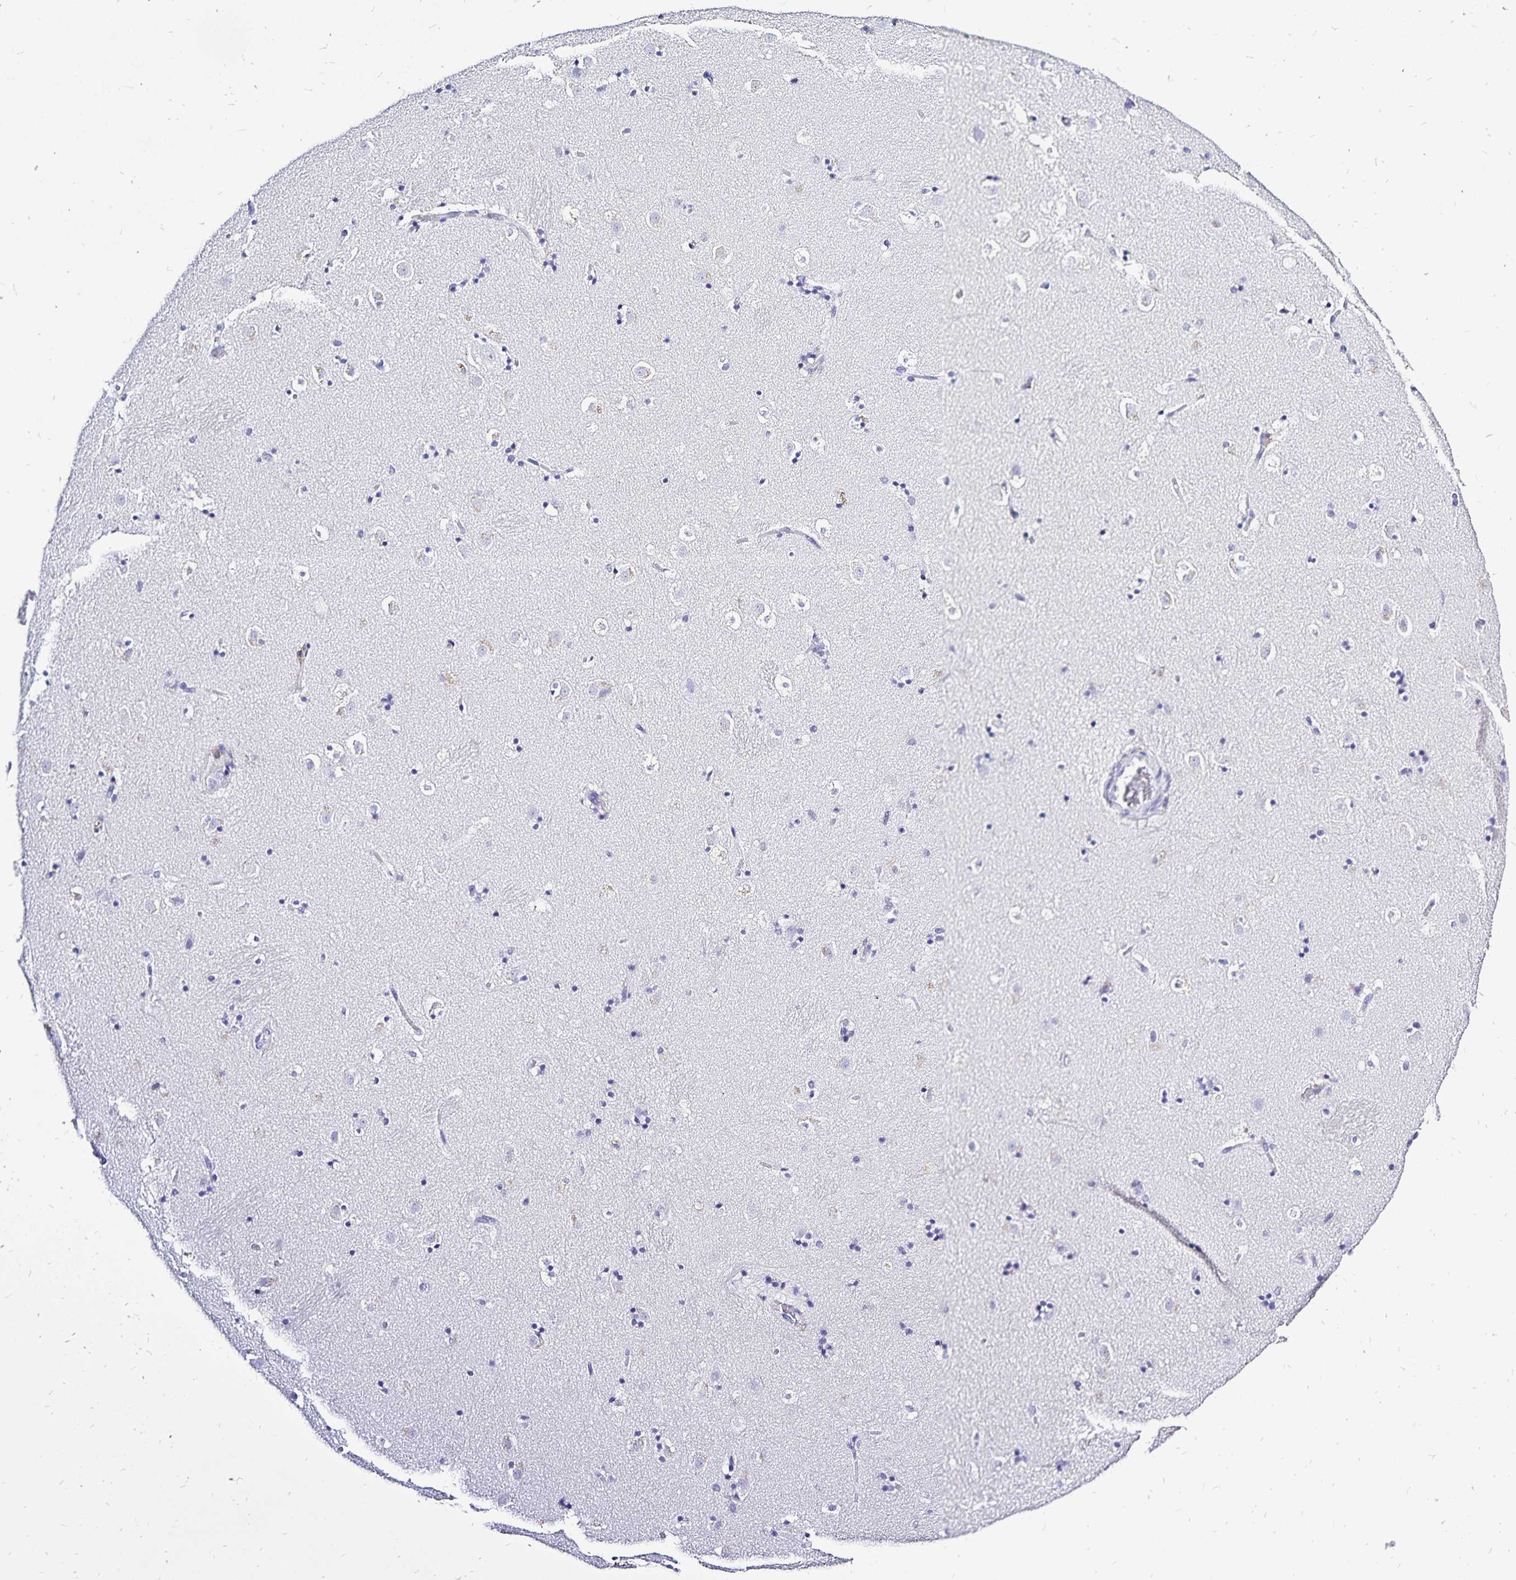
{"staining": {"intensity": "negative", "quantity": "none", "location": "none"}, "tissue": "caudate", "cell_type": "Glial cells", "image_type": "normal", "snomed": [{"axis": "morphology", "description": "Normal tissue, NOS"}, {"axis": "topography", "description": "Lateral ventricle wall"}], "caption": "An immunohistochemistry photomicrograph of normal caudate is shown. There is no staining in glial cells of caudate.", "gene": "PLAC1", "patient": {"sex": "male", "age": 37}}